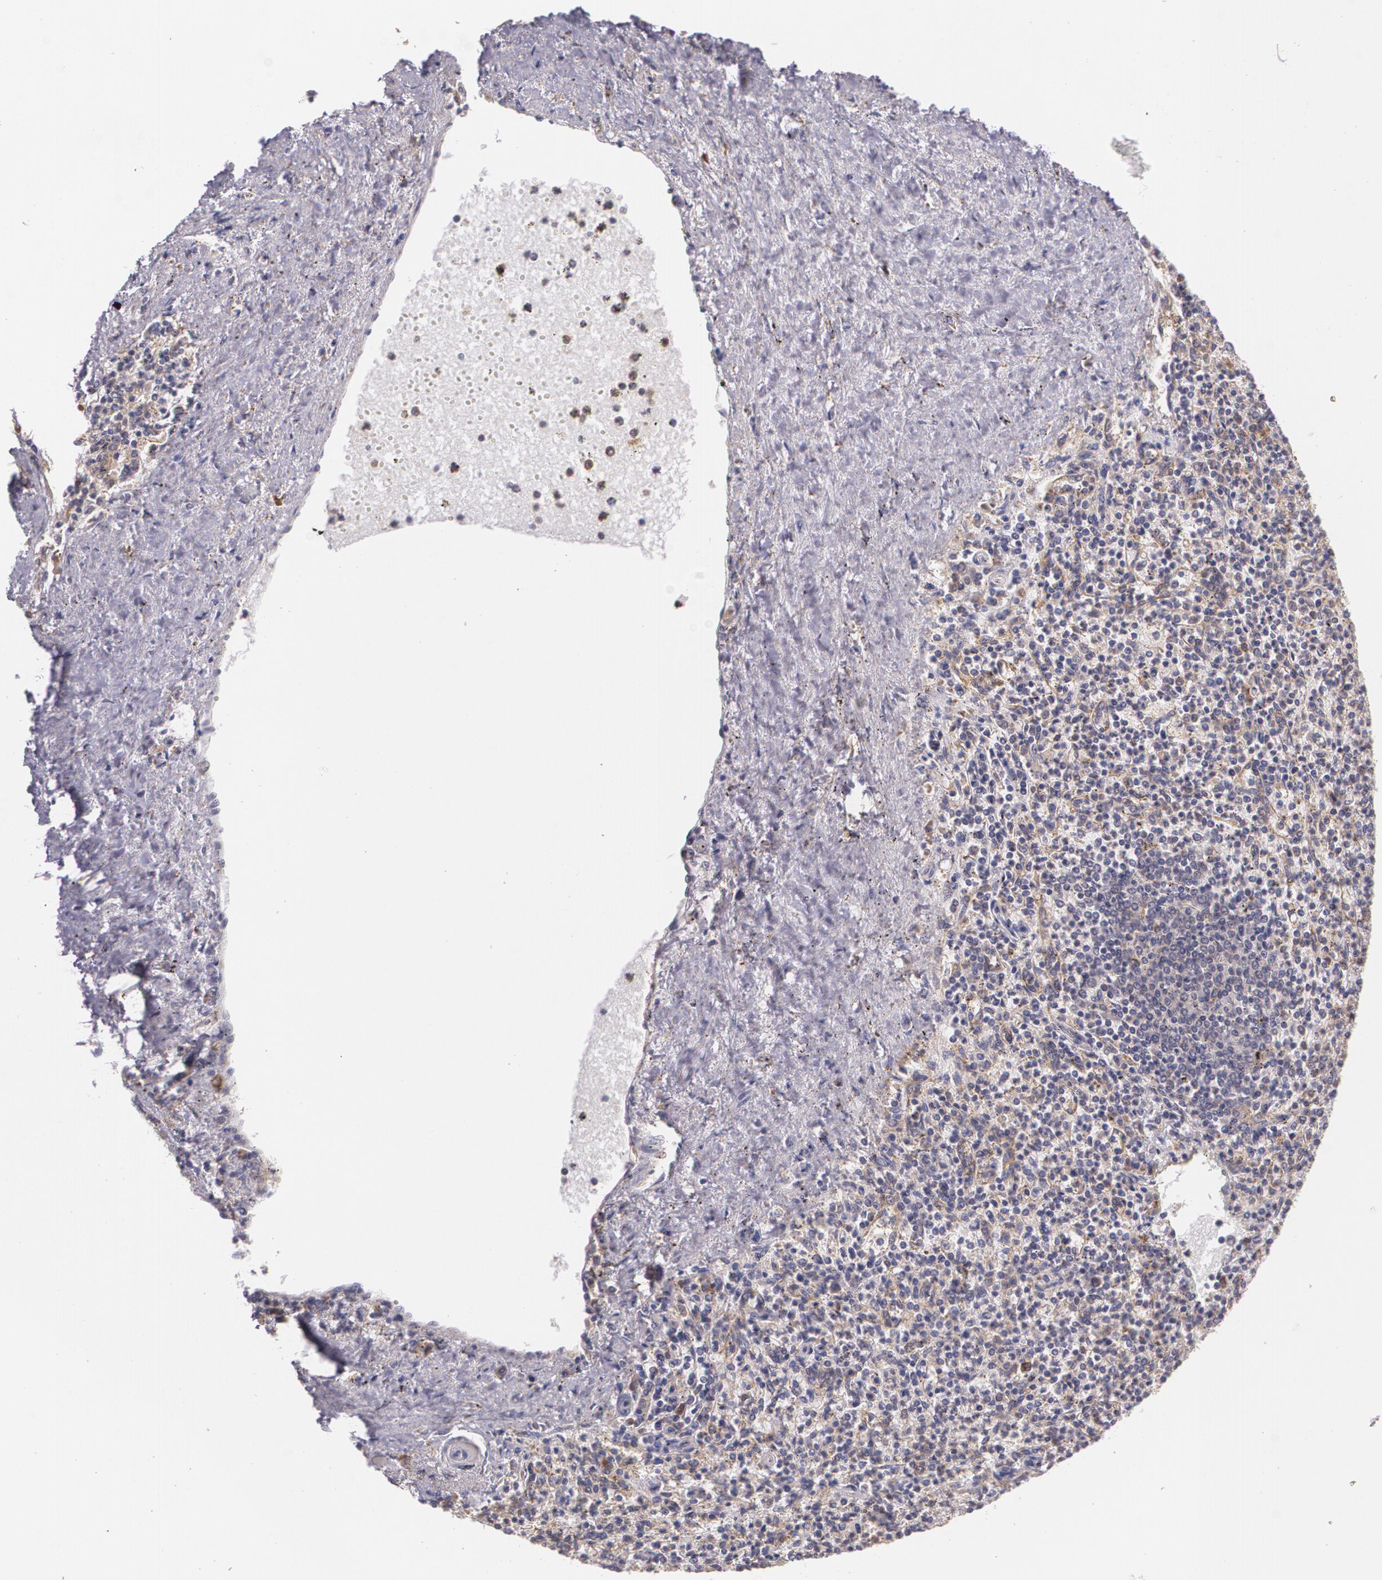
{"staining": {"intensity": "negative", "quantity": "none", "location": "none"}, "tissue": "spleen", "cell_type": "Cells in red pulp", "image_type": "normal", "snomed": [{"axis": "morphology", "description": "Normal tissue, NOS"}, {"axis": "topography", "description": "Spleen"}], "caption": "Immunohistochemistry photomicrograph of benign human spleen stained for a protein (brown), which displays no positivity in cells in red pulp. Brightfield microscopy of IHC stained with DAB (3,3'-diaminobenzidine) (brown) and hematoxylin (blue), captured at high magnification.", "gene": "CCL17", "patient": {"sex": "male", "age": 72}}